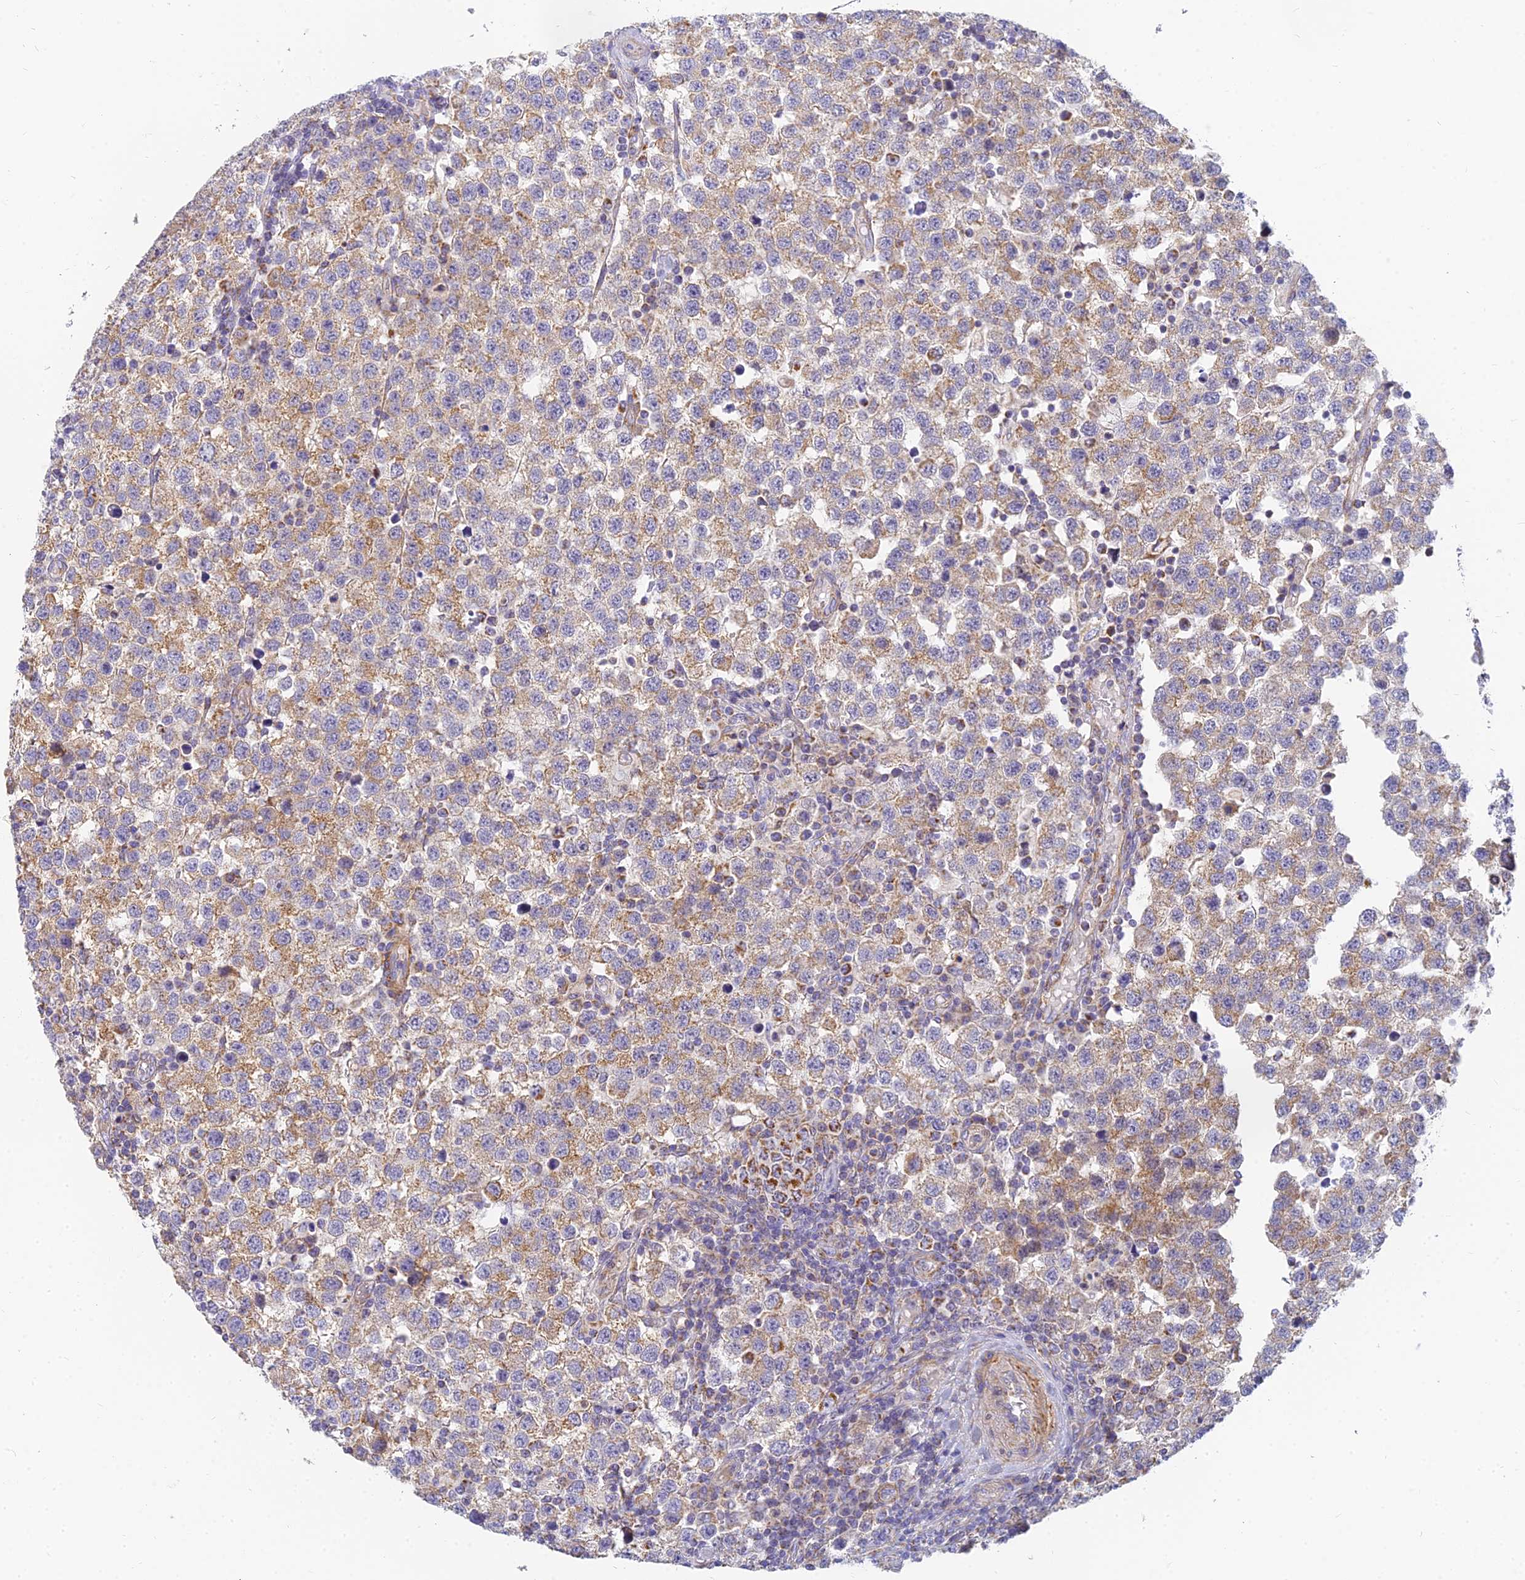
{"staining": {"intensity": "moderate", "quantity": ">75%", "location": "cytoplasmic/membranous"}, "tissue": "testis cancer", "cell_type": "Tumor cells", "image_type": "cancer", "snomed": [{"axis": "morphology", "description": "Seminoma, NOS"}, {"axis": "topography", "description": "Testis"}], "caption": "Immunohistochemistry image of neoplastic tissue: human testis cancer stained using immunohistochemistry (IHC) demonstrates medium levels of moderate protein expression localized specifically in the cytoplasmic/membranous of tumor cells, appearing as a cytoplasmic/membranous brown color.", "gene": "MRPL15", "patient": {"sex": "male", "age": 34}}